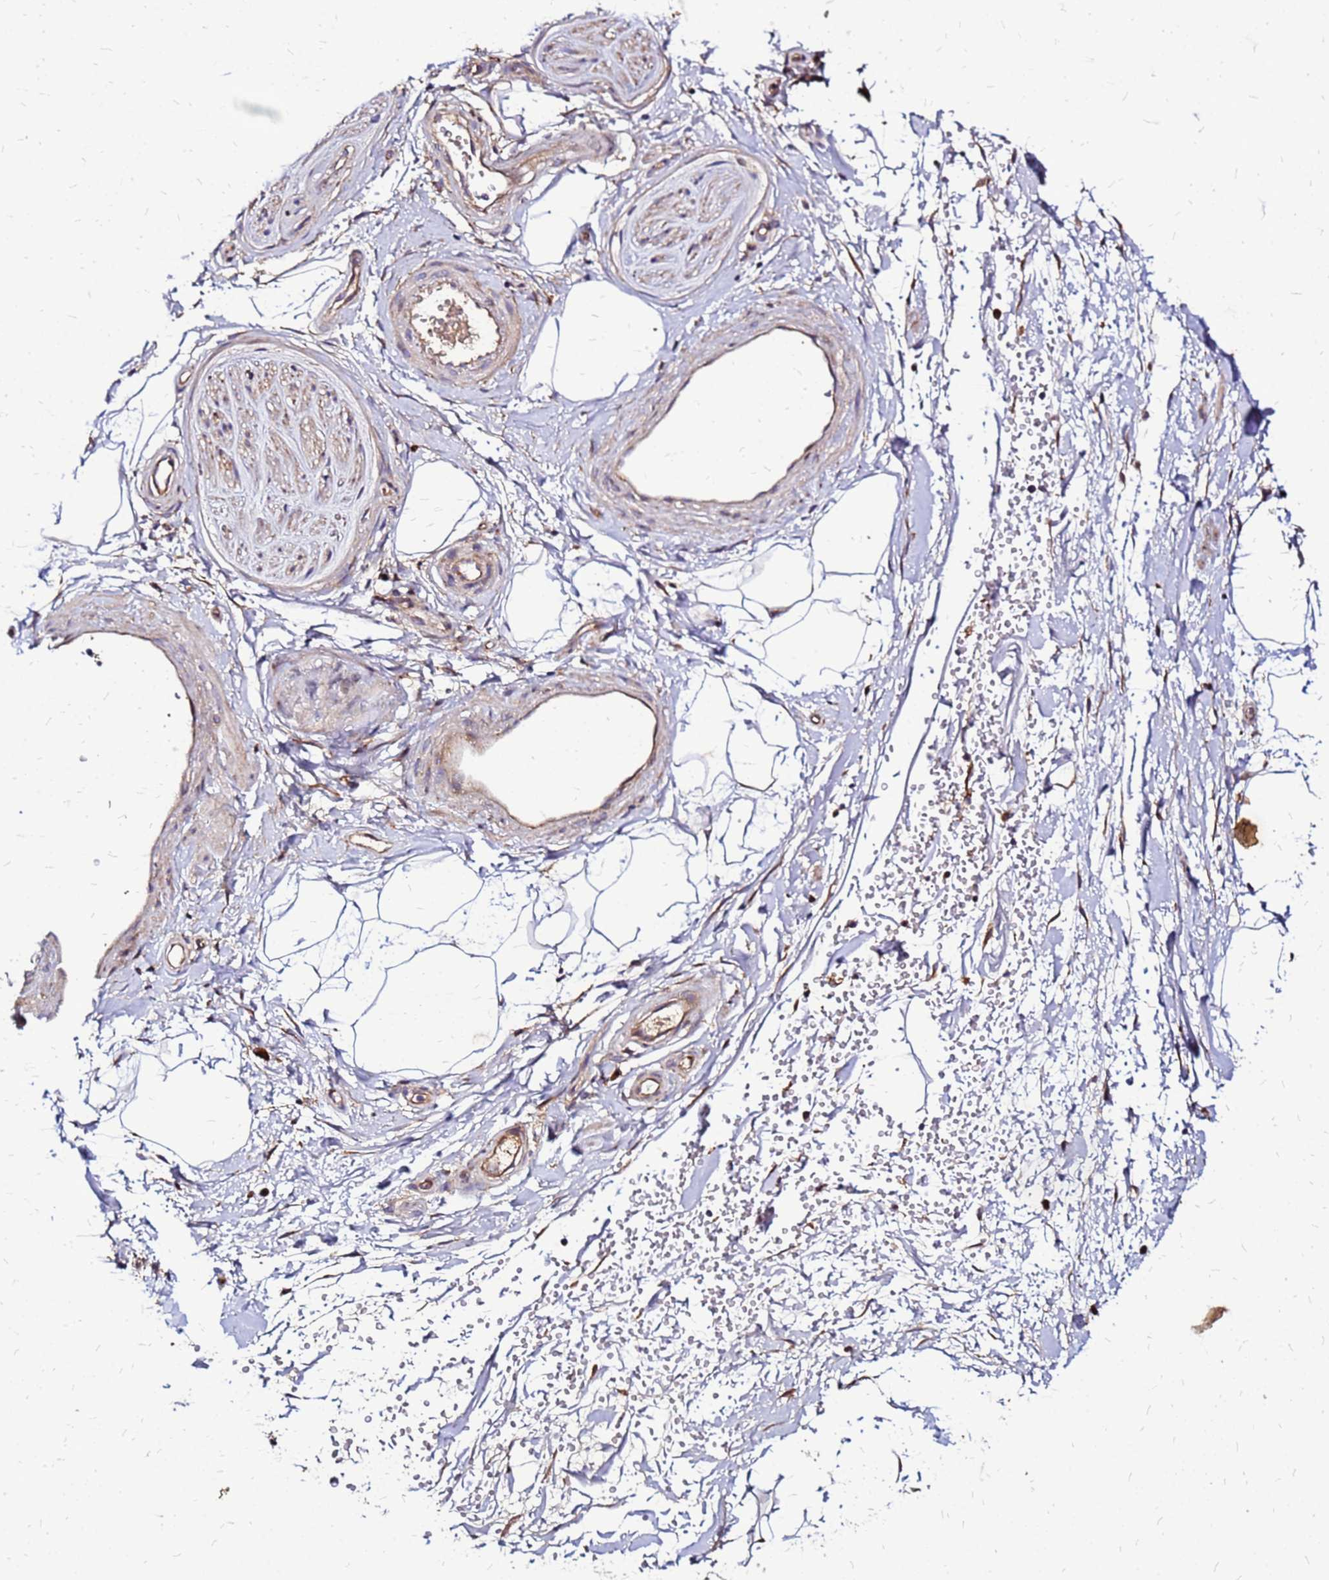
{"staining": {"intensity": "moderate", "quantity": "<25%", "location": "cytoplasmic/membranous"}, "tissue": "adipose tissue", "cell_type": "Adipocytes", "image_type": "normal", "snomed": [{"axis": "morphology", "description": "Normal tissue, NOS"}, {"axis": "topography", "description": "Soft tissue"}, {"axis": "topography", "description": "Adipose tissue"}, {"axis": "topography", "description": "Vascular tissue"}, {"axis": "topography", "description": "Peripheral nerve tissue"}], "caption": "Adipose tissue stained with a brown dye displays moderate cytoplasmic/membranous positive positivity in approximately <25% of adipocytes.", "gene": "VMO1", "patient": {"sex": "male", "age": 74}}